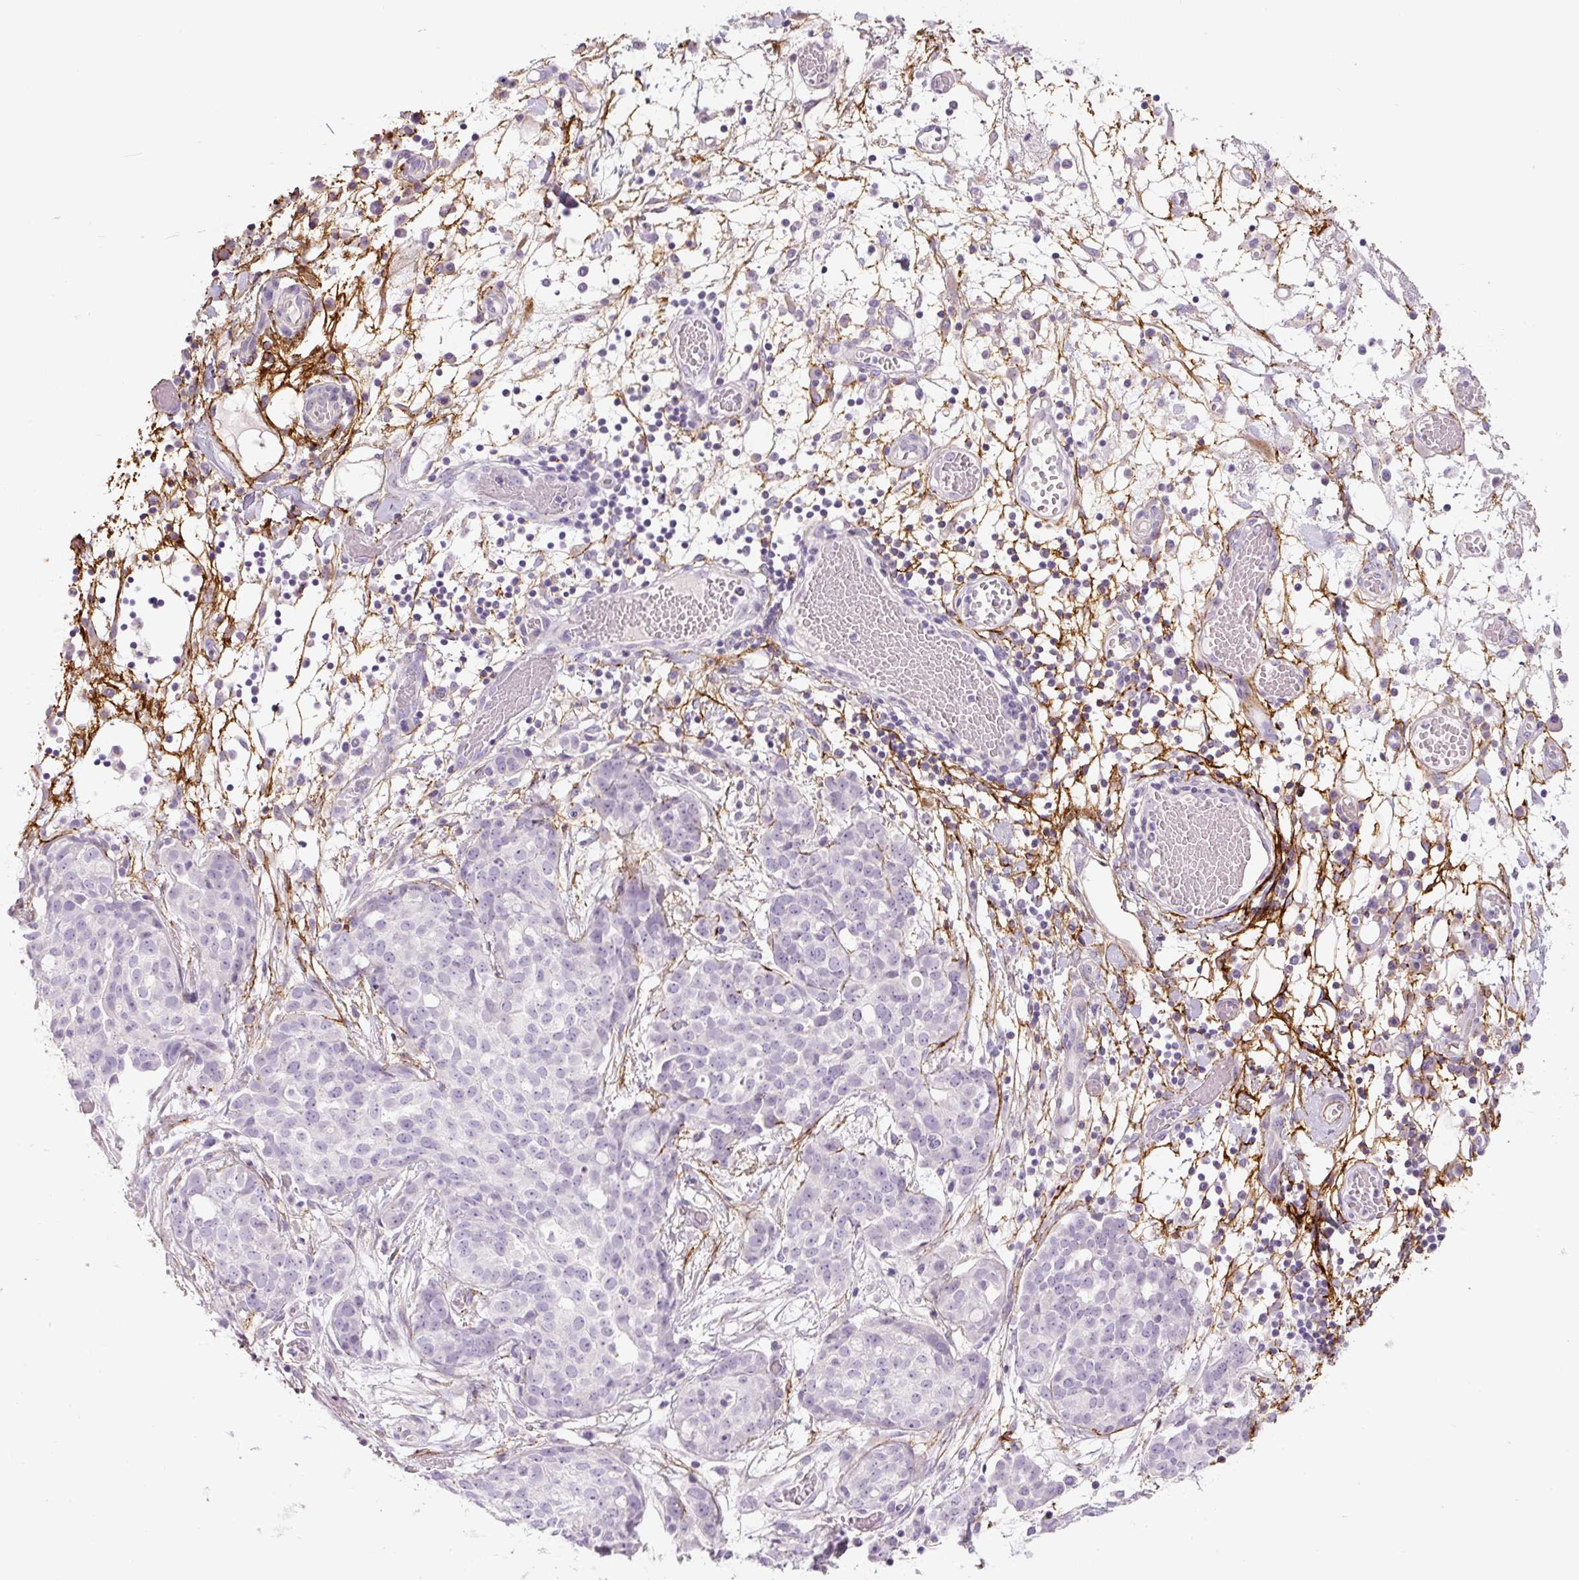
{"staining": {"intensity": "negative", "quantity": "none", "location": "none"}, "tissue": "ovarian cancer", "cell_type": "Tumor cells", "image_type": "cancer", "snomed": [{"axis": "morphology", "description": "Cystadenocarcinoma, serous, NOS"}, {"axis": "topography", "description": "Soft tissue"}, {"axis": "topography", "description": "Ovary"}], "caption": "Micrograph shows no significant protein staining in tumor cells of ovarian serous cystadenocarcinoma. (DAB immunohistochemistry visualized using brightfield microscopy, high magnification).", "gene": "FBN1", "patient": {"sex": "female", "age": 57}}